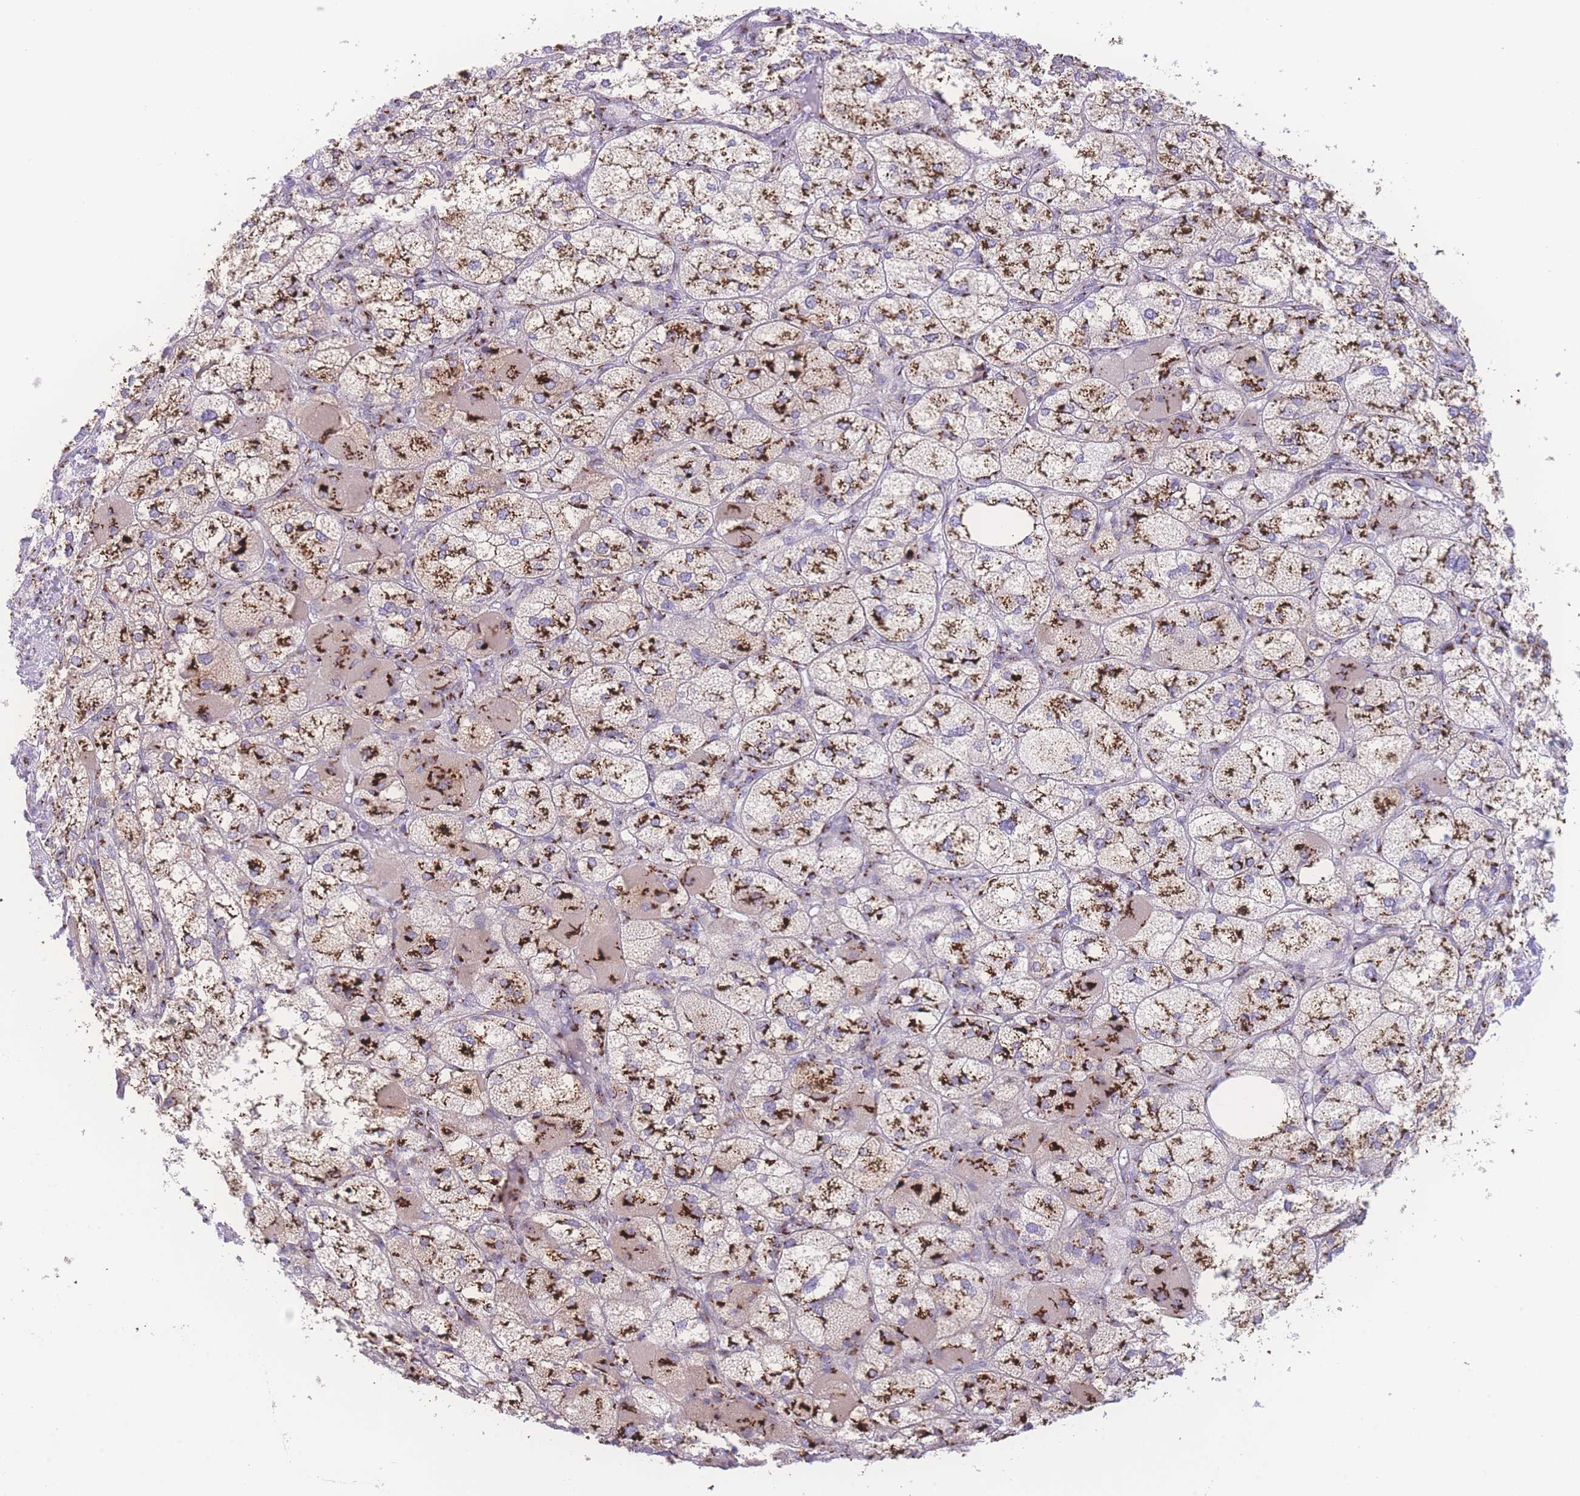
{"staining": {"intensity": "strong", "quantity": ">75%", "location": "cytoplasmic/membranous"}, "tissue": "adrenal gland", "cell_type": "Glandular cells", "image_type": "normal", "snomed": [{"axis": "morphology", "description": "Normal tissue, NOS"}, {"axis": "topography", "description": "Adrenal gland"}], "caption": "This image reveals IHC staining of unremarkable adrenal gland, with high strong cytoplasmic/membranous positivity in approximately >75% of glandular cells.", "gene": "GOLM2", "patient": {"sex": "female", "age": 61}}